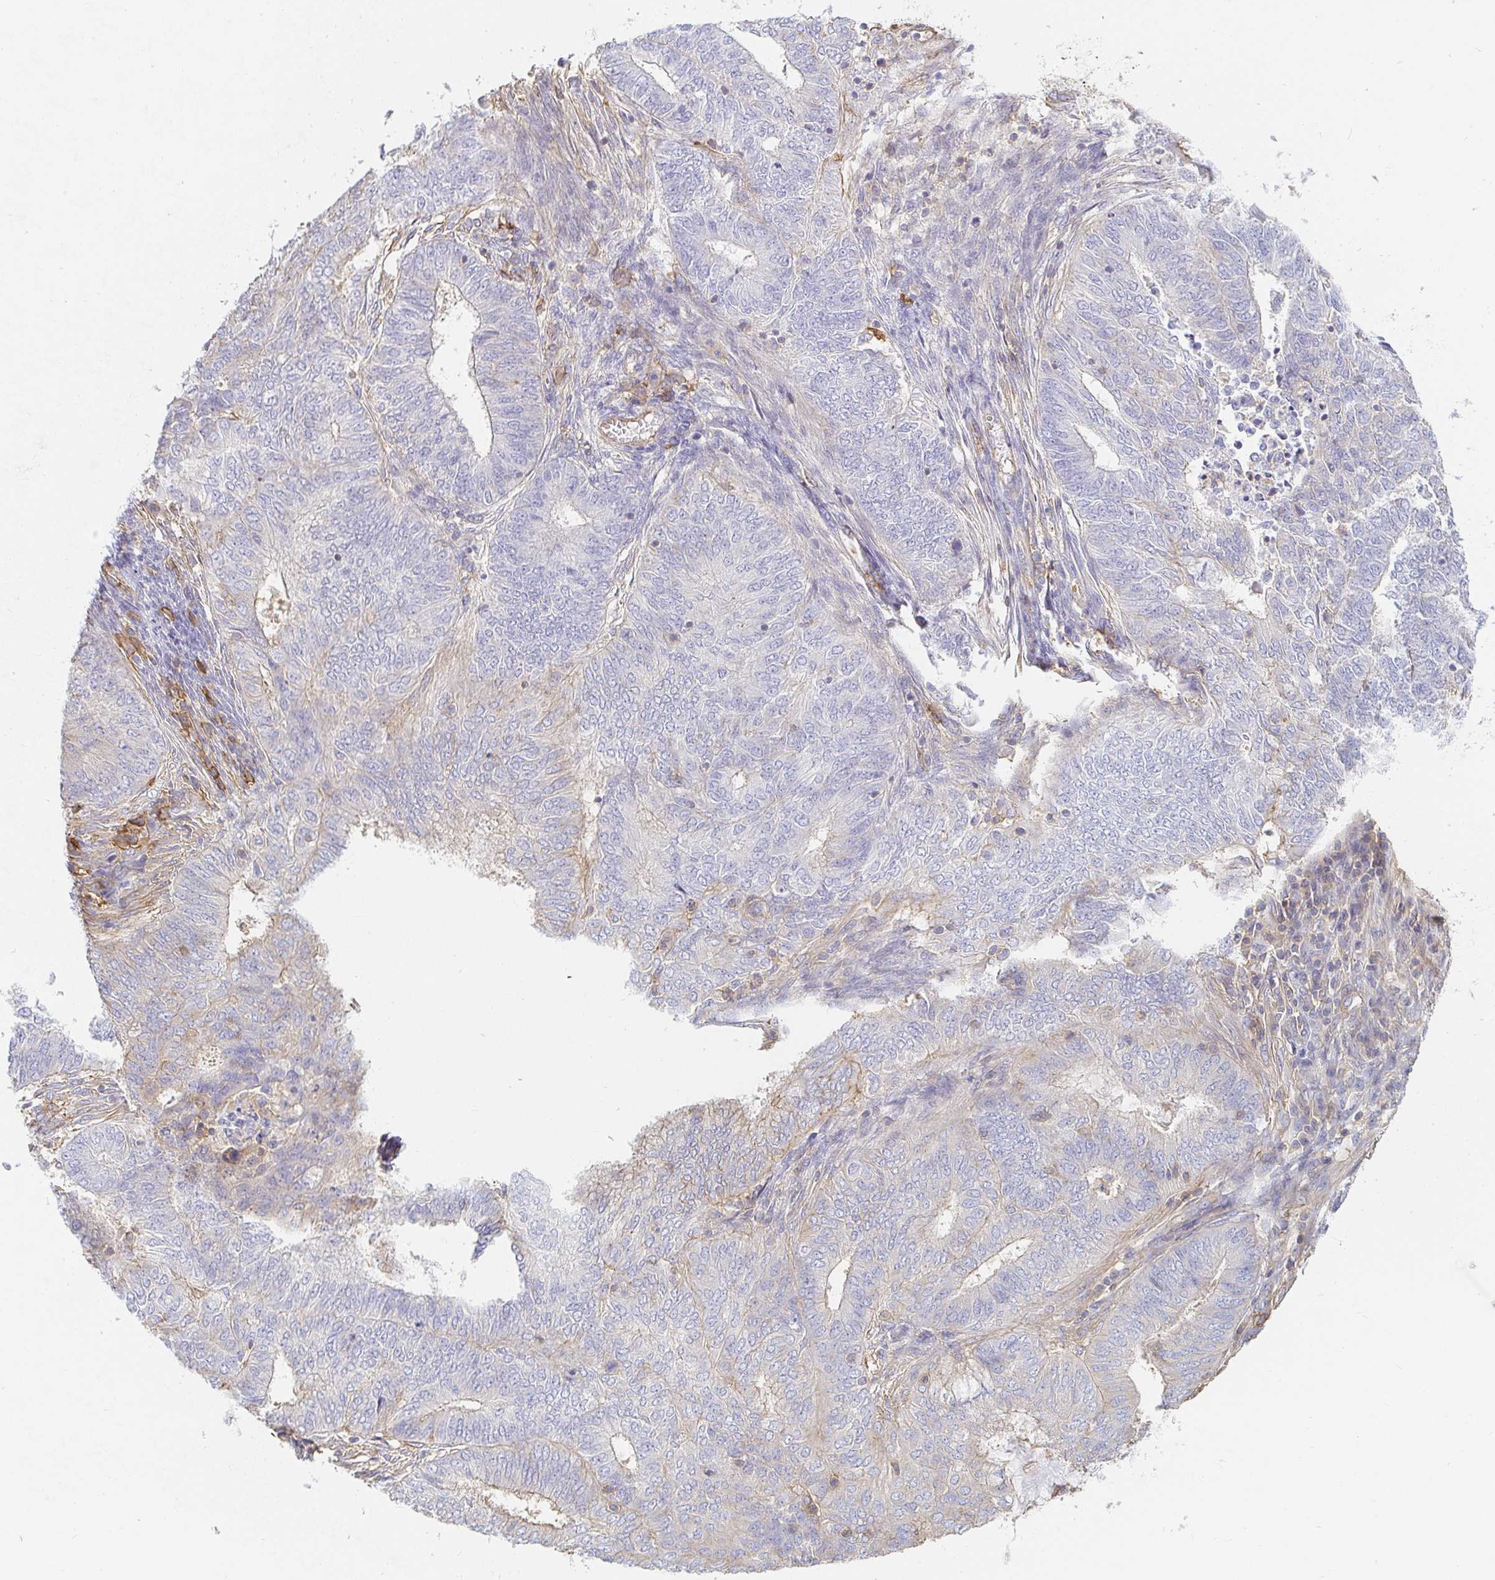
{"staining": {"intensity": "weak", "quantity": "<25%", "location": "cytoplasmic/membranous"}, "tissue": "endometrial cancer", "cell_type": "Tumor cells", "image_type": "cancer", "snomed": [{"axis": "morphology", "description": "Adenocarcinoma, NOS"}, {"axis": "topography", "description": "Endometrium"}], "caption": "An image of endometrial cancer (adenocarcinoma) stained for a protein shows no brown staining in tumor cells.", "gene": "TSPAN19", "patient": {"sex": "female", "age": 62}}